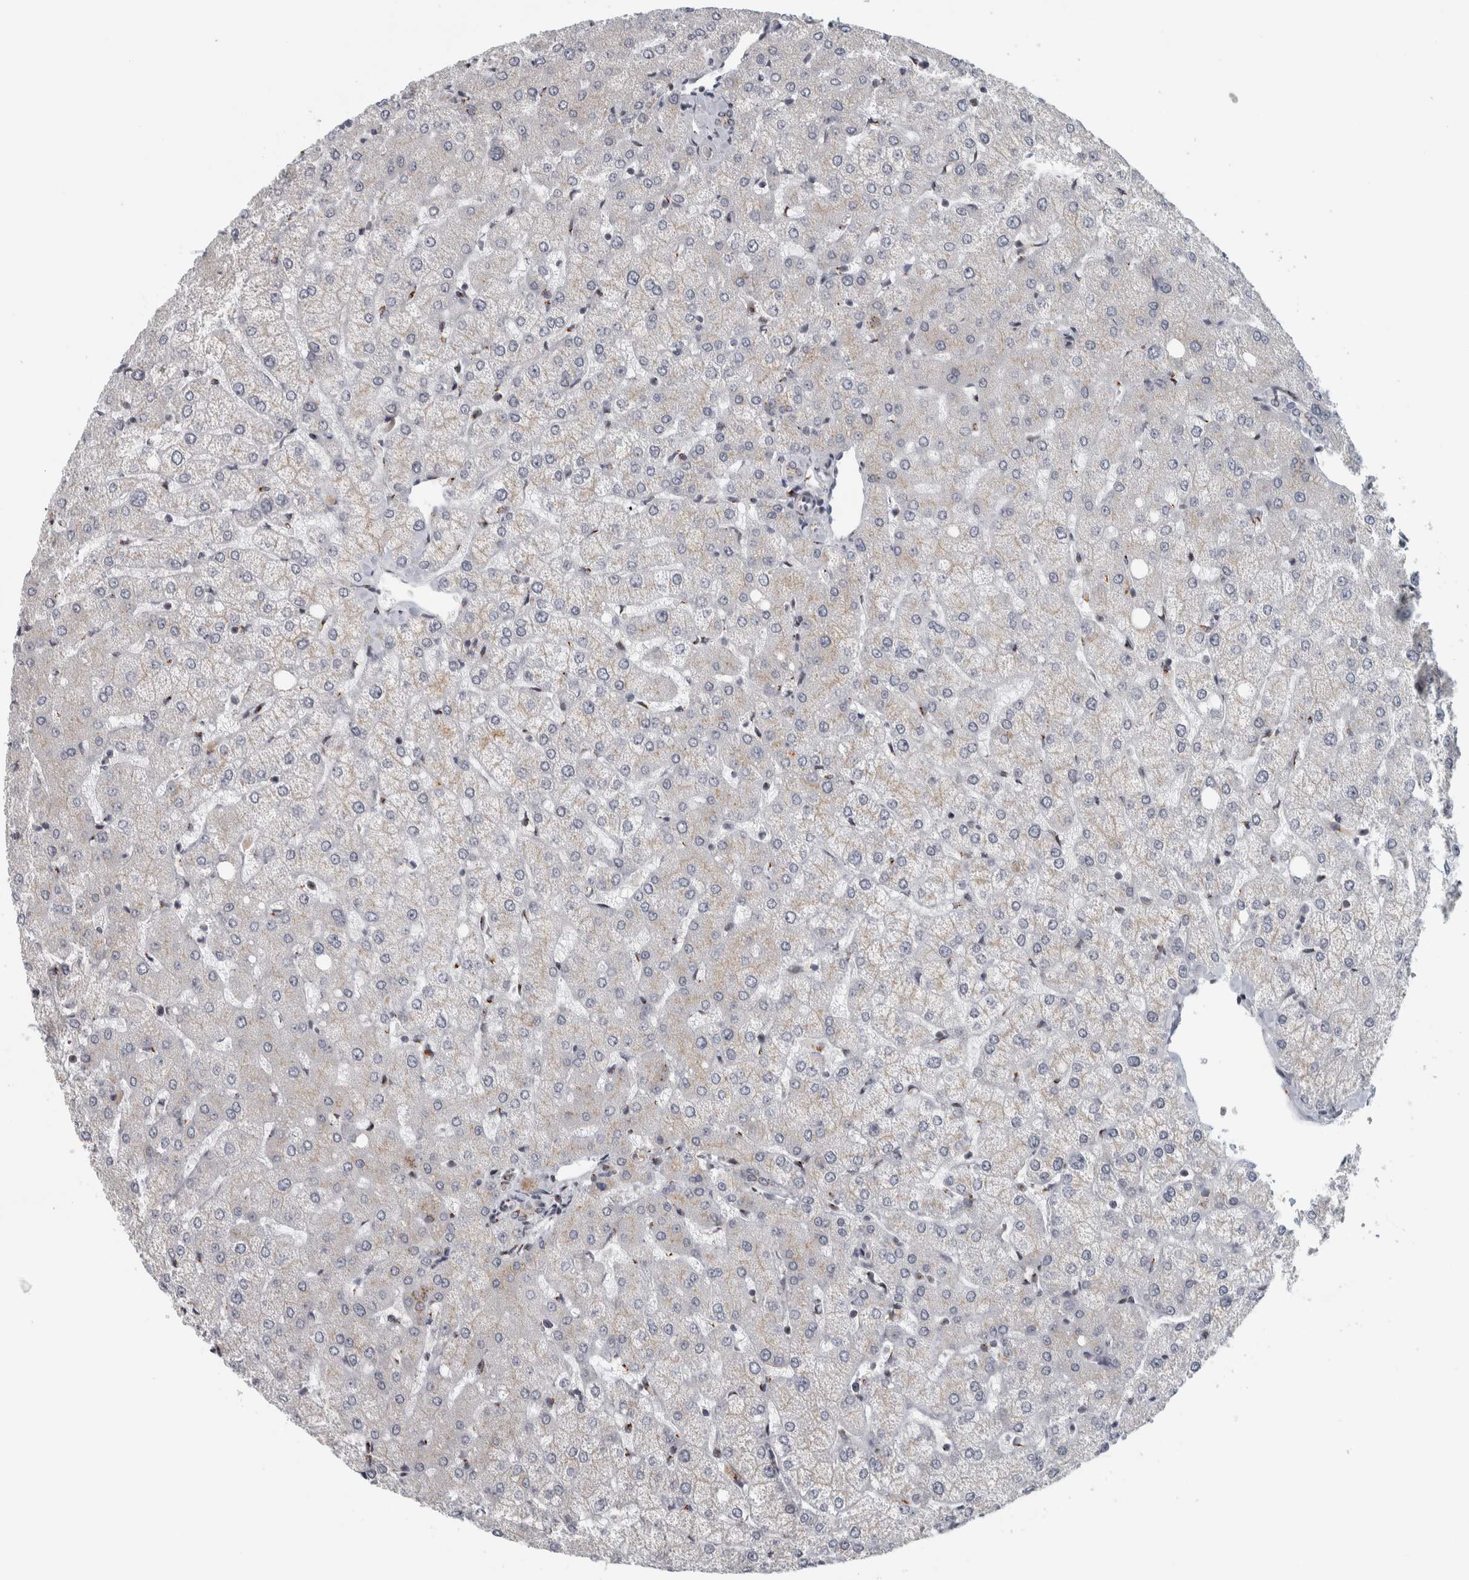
{"staining": {"intensity": "weak", "quantity": "25%-75%", "location": "cytoplasmic/membranous"}, "tissue": "liver", "cell_type": "Cholangiocytes", "image_type": "normal", "snomed": [{"axis": "morphology", "description": "Normal tissue, NOS"}, {"axis": "topography", "description": "Liver"}], "caption": "Immunohistochemistry of unremarkable liver shows low levels of weak cytoplasmic/membranous positivity in about 25%-75% of cholangiocytes. Ihc stains the protein of interest in brown and the nuclei are stained blue.", "gene": "ZMYND8", "patient": {"sex": "female", "age": 54}}